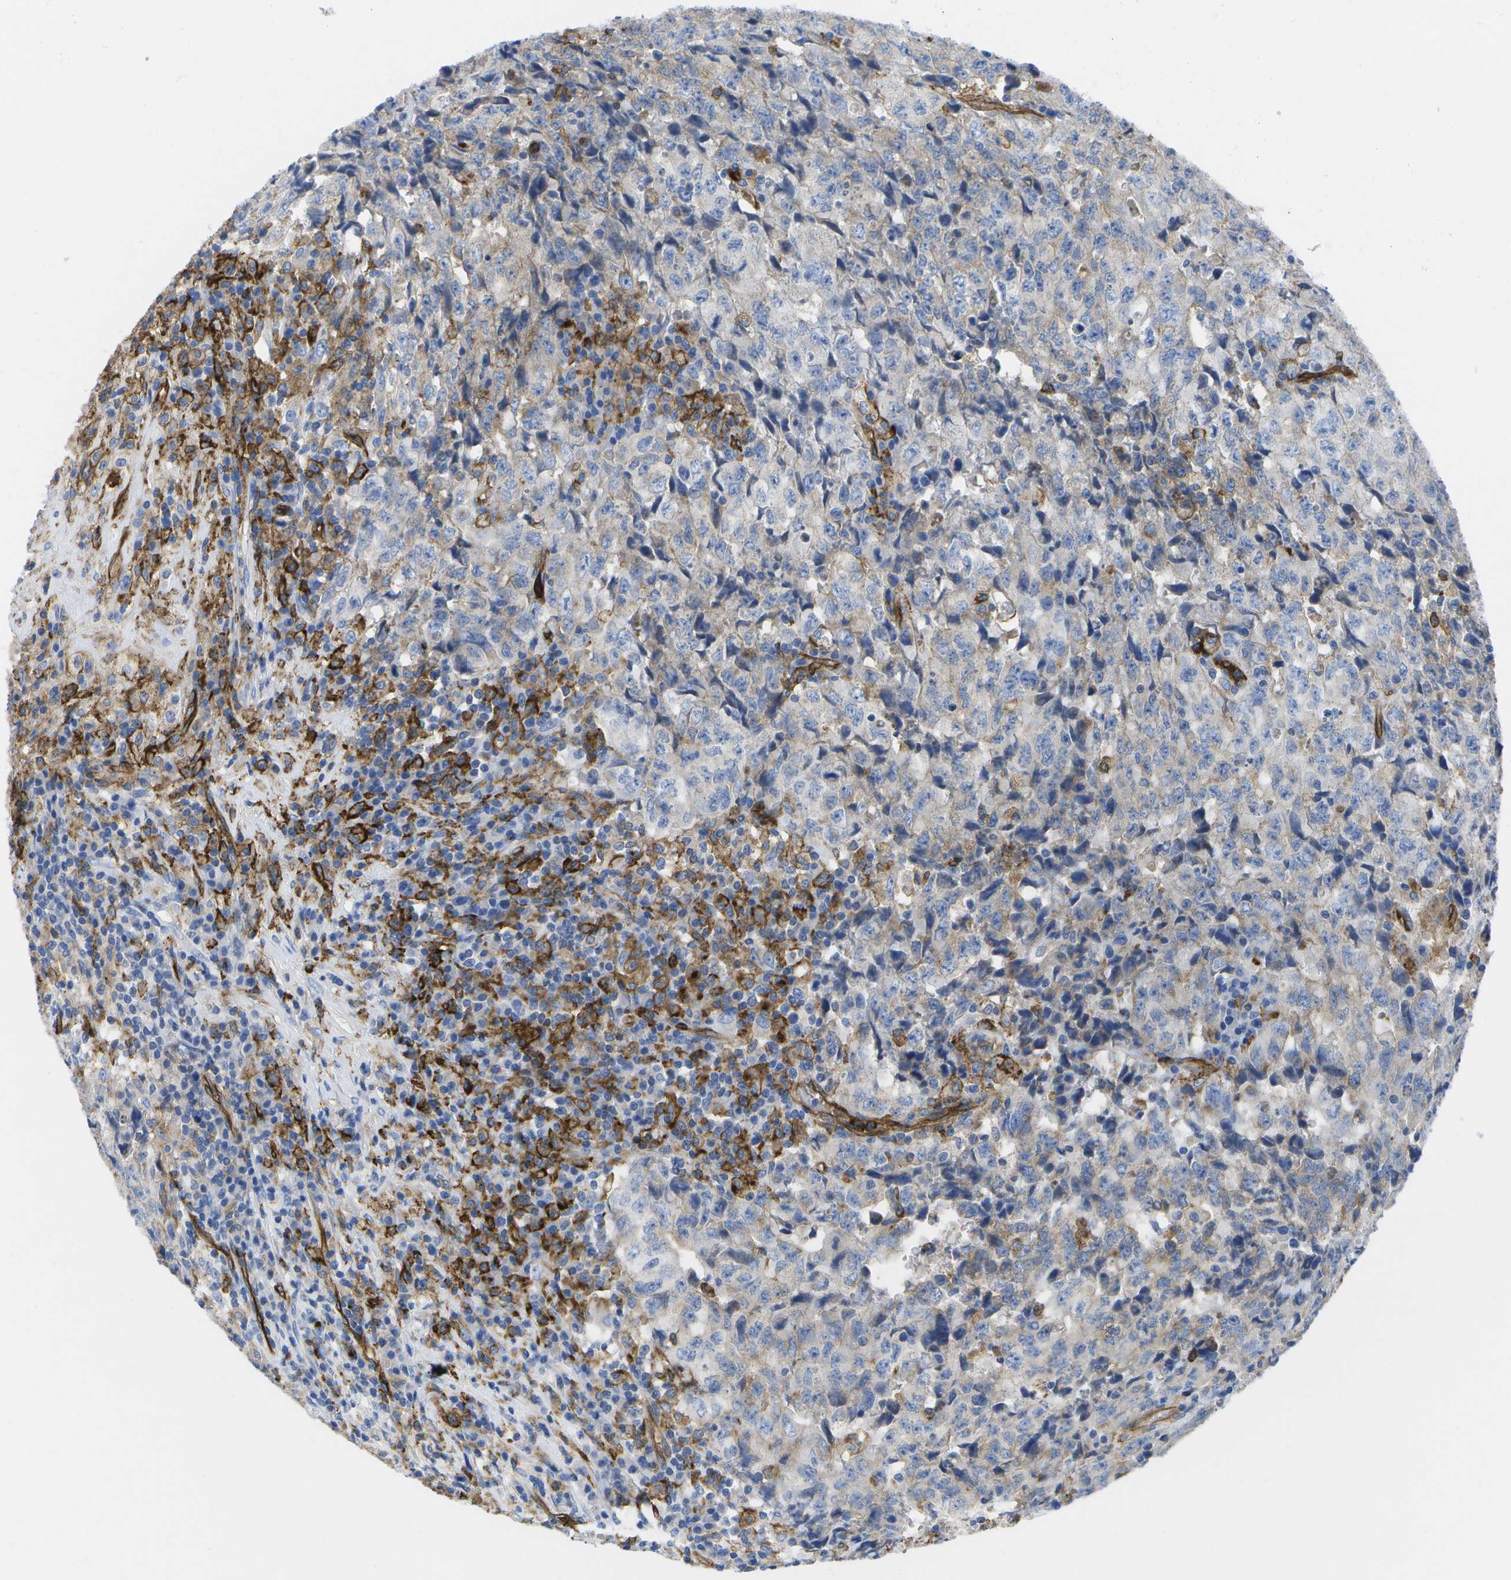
{"staining": {"intensity": "negative", "quantity": "none", "location": "none"}, "tissue": "testis cancer", "cell_type": "Tumor cells", "image_type": "cancer", "snomed": [{"axis": "morphology", "description": "Necrosis, NOS"}, {"axis": "morphology", "description": "Carcinoma, Embryonal, NOS"}, {"axis": "topography", "description": "Testis"}], "caption": "There is no significant staining in tumor cells of embryonal carcinoma (testis). (DAB (3,3'-diaminobenzidine) IHC visualized using brightfield microscopy, high magnification).", "gene": "DYSF", "patient": {"sex": "male", "age": 19}}